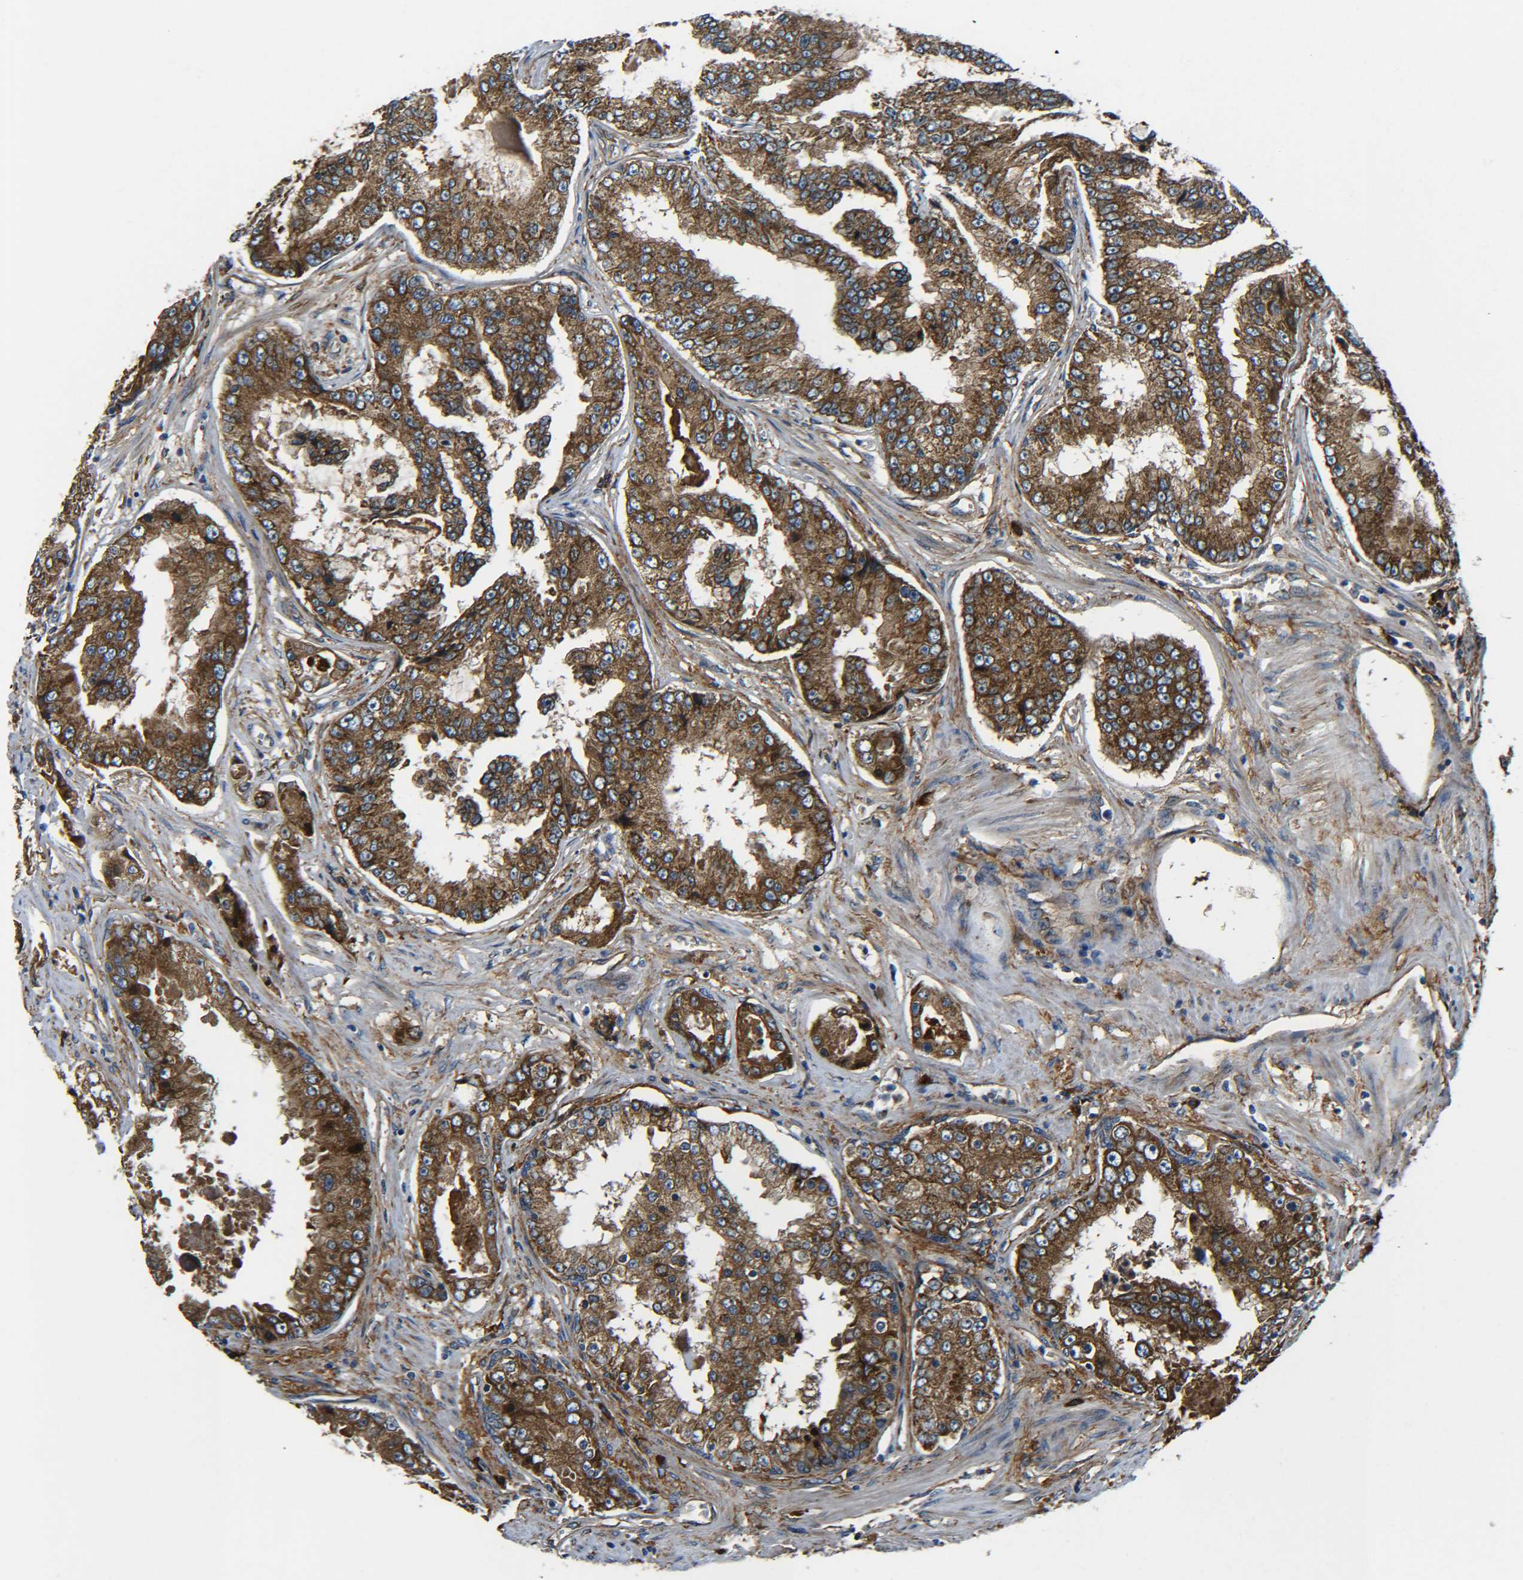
{"staining": {"intensity": "strong", "quantity": ">75%", "location": "cytoplasmic/membranous"}, "tissue": "prostate cancer", "cell_type": "Tumor cells", "image_type": "cancer", "snomed": [{"axis": "morphology", "description": "Adenocarcinoma, High grade"}, {"axis": "topography", "description": "Prostate"}], "caption": "DAB immunohistochemical staining of prostate cancer demonstrates strong cytoplasmic/membranous protein expression in approximately >75% of tumor cells.", "gene": "PREB", "patient": {"sex": "male", "age": 73}}